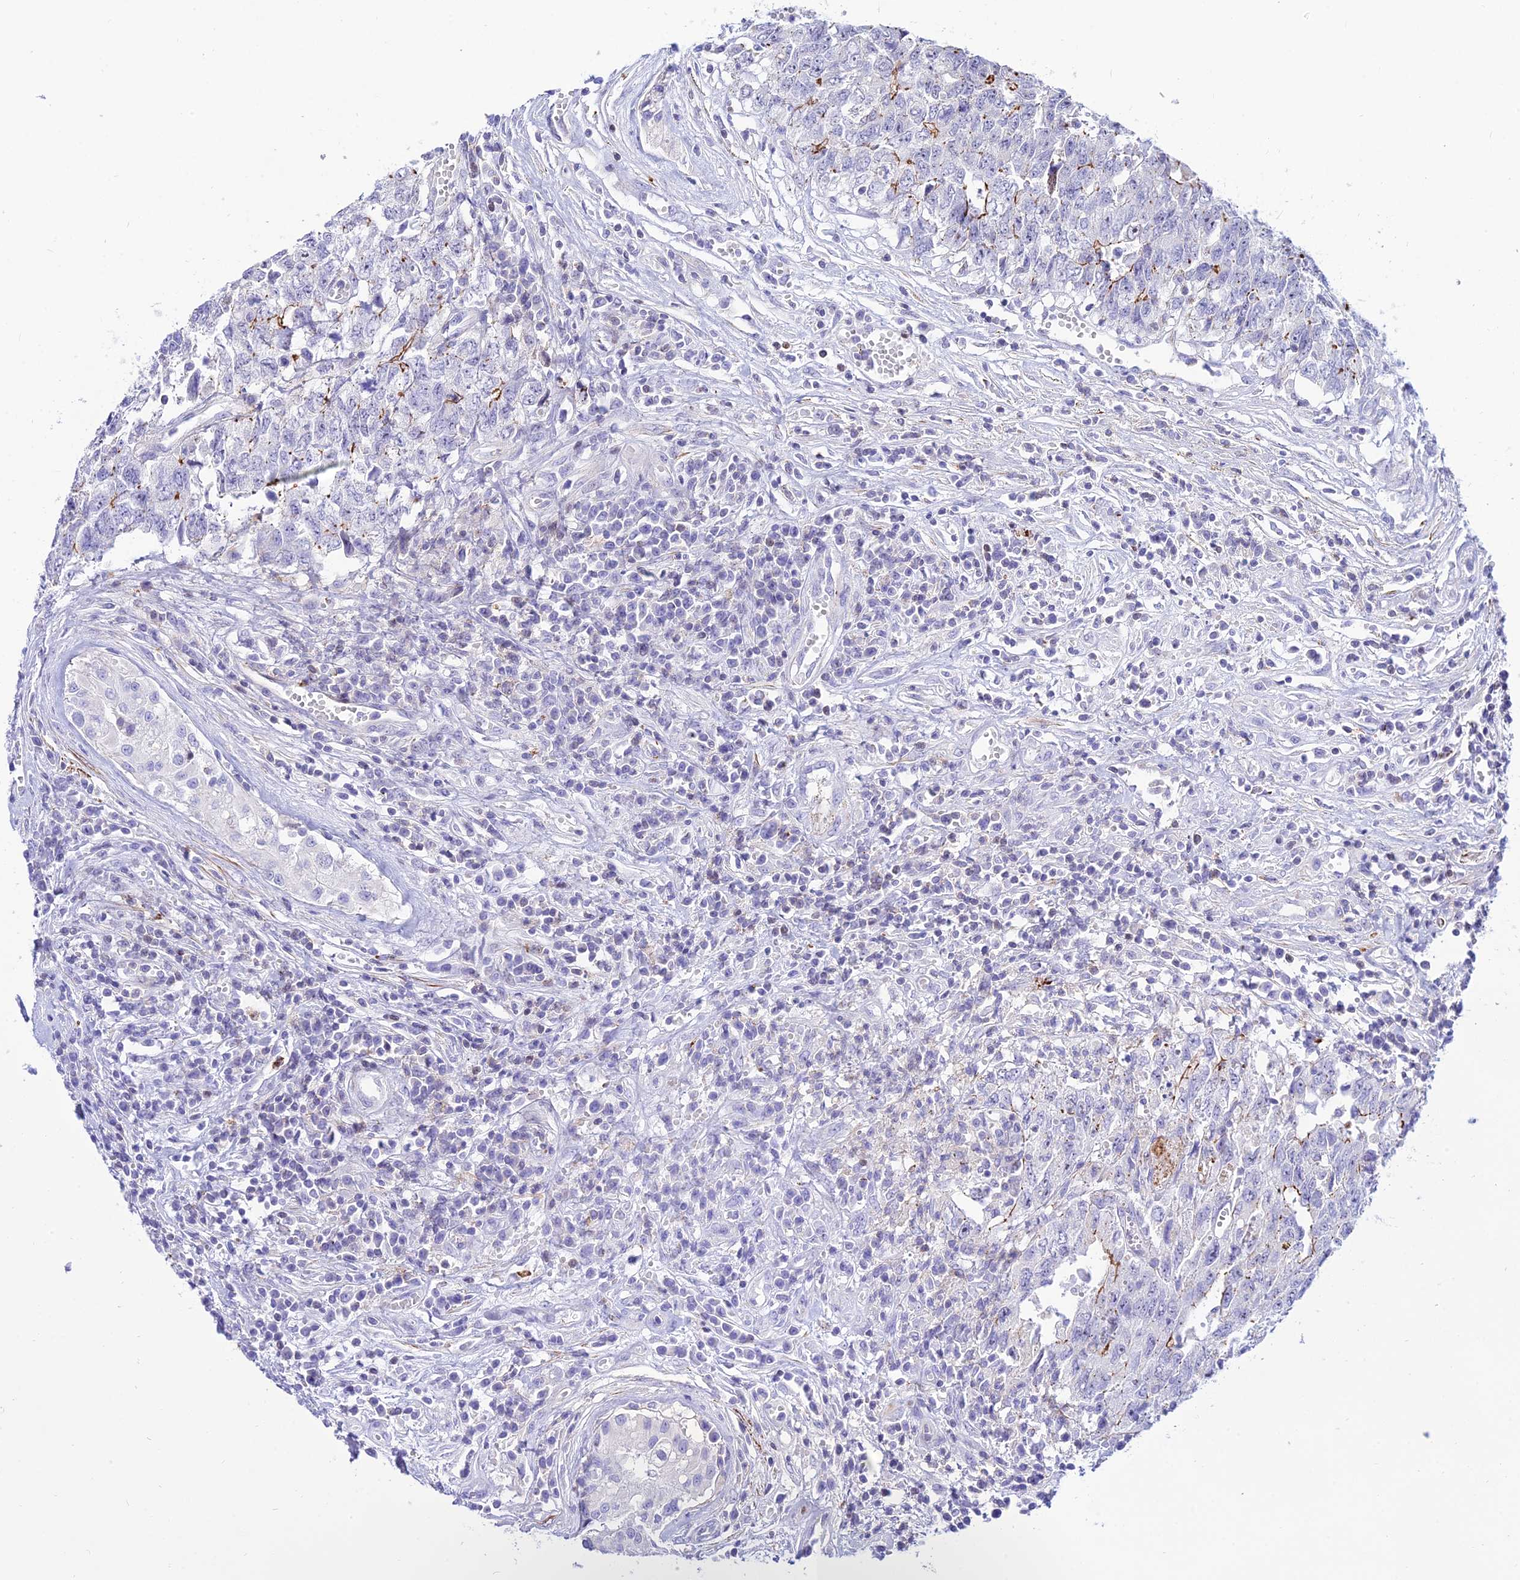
{"staining": {"intensity": "moderate", "quantity": "<25%", "location": "cytoplasmic/membranous"}, "tissue": "testis cancer", "cell_type": "Tumor cells", "image_type": "cancer", "snomed": [{"axis": "morphology", "description": "Carcinoma, Embryonal, NOS"}, {"axis": "topography", "description": "Testis"}], "caption": "Protein analysis of testis cancer tissue exhibits moderate cytoplasmic/membranous staining in approximately <25% of tumor cells.", "gene": "DLX1", "patient": {"sex": "male", "age": 34}}